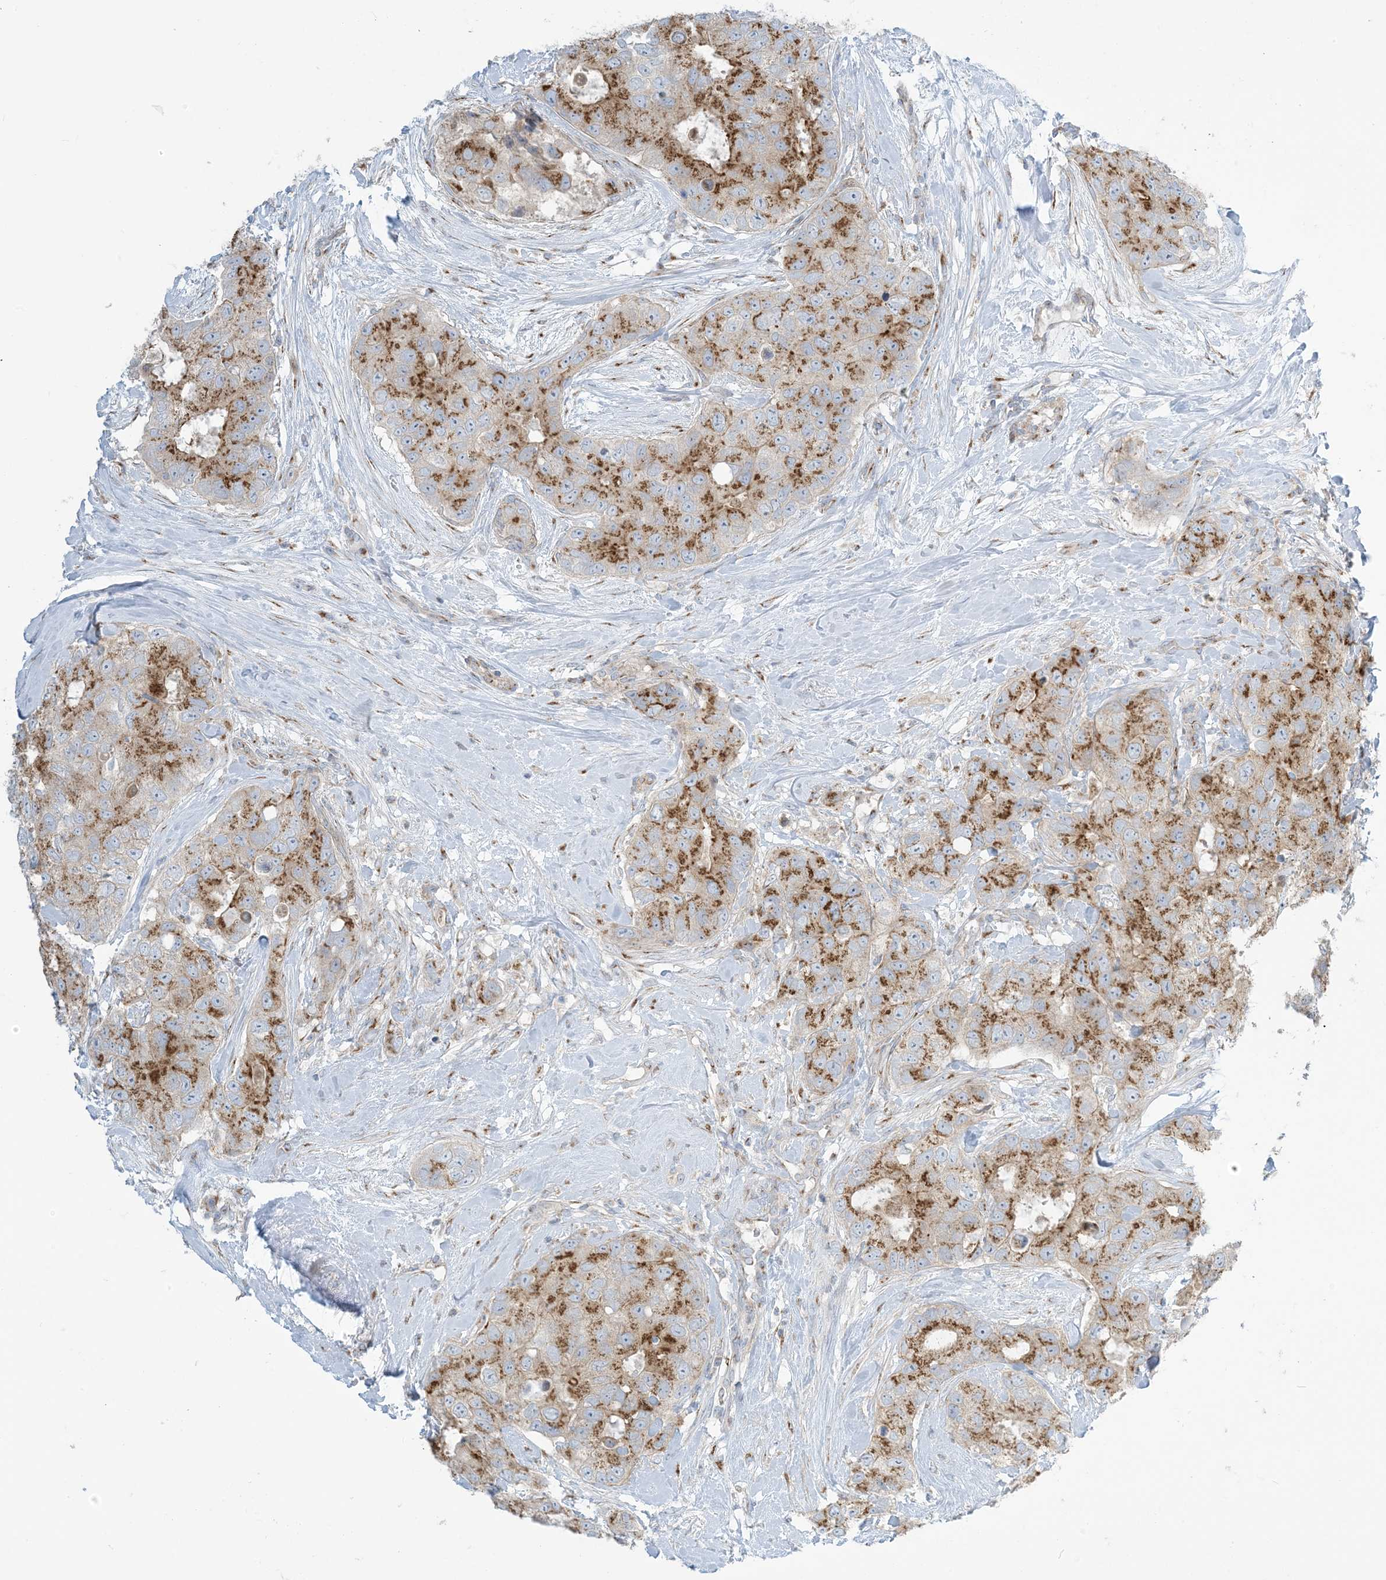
{"staining": {"intensity": "moderate", "quantity": ">75%", "location": "cytoplasmic/membranous"}, "tissue": "breast cancer", "cell_type": "Tumor cells", "image_type": "cancer", "snomed": [{"axis": "morphology", "description": "Duct carcinoma"}, {"axis": "topography", "description": "Breast"}], "caption": "Human breast cancer (infiltrating ductal carcinoma) stained with a brown dye displays moderate cytoplasmic/membranous positive staining in about >75% of tumor cells.", "gene": "AFTPH", "patient": {"sex": "female", "age": 62}}